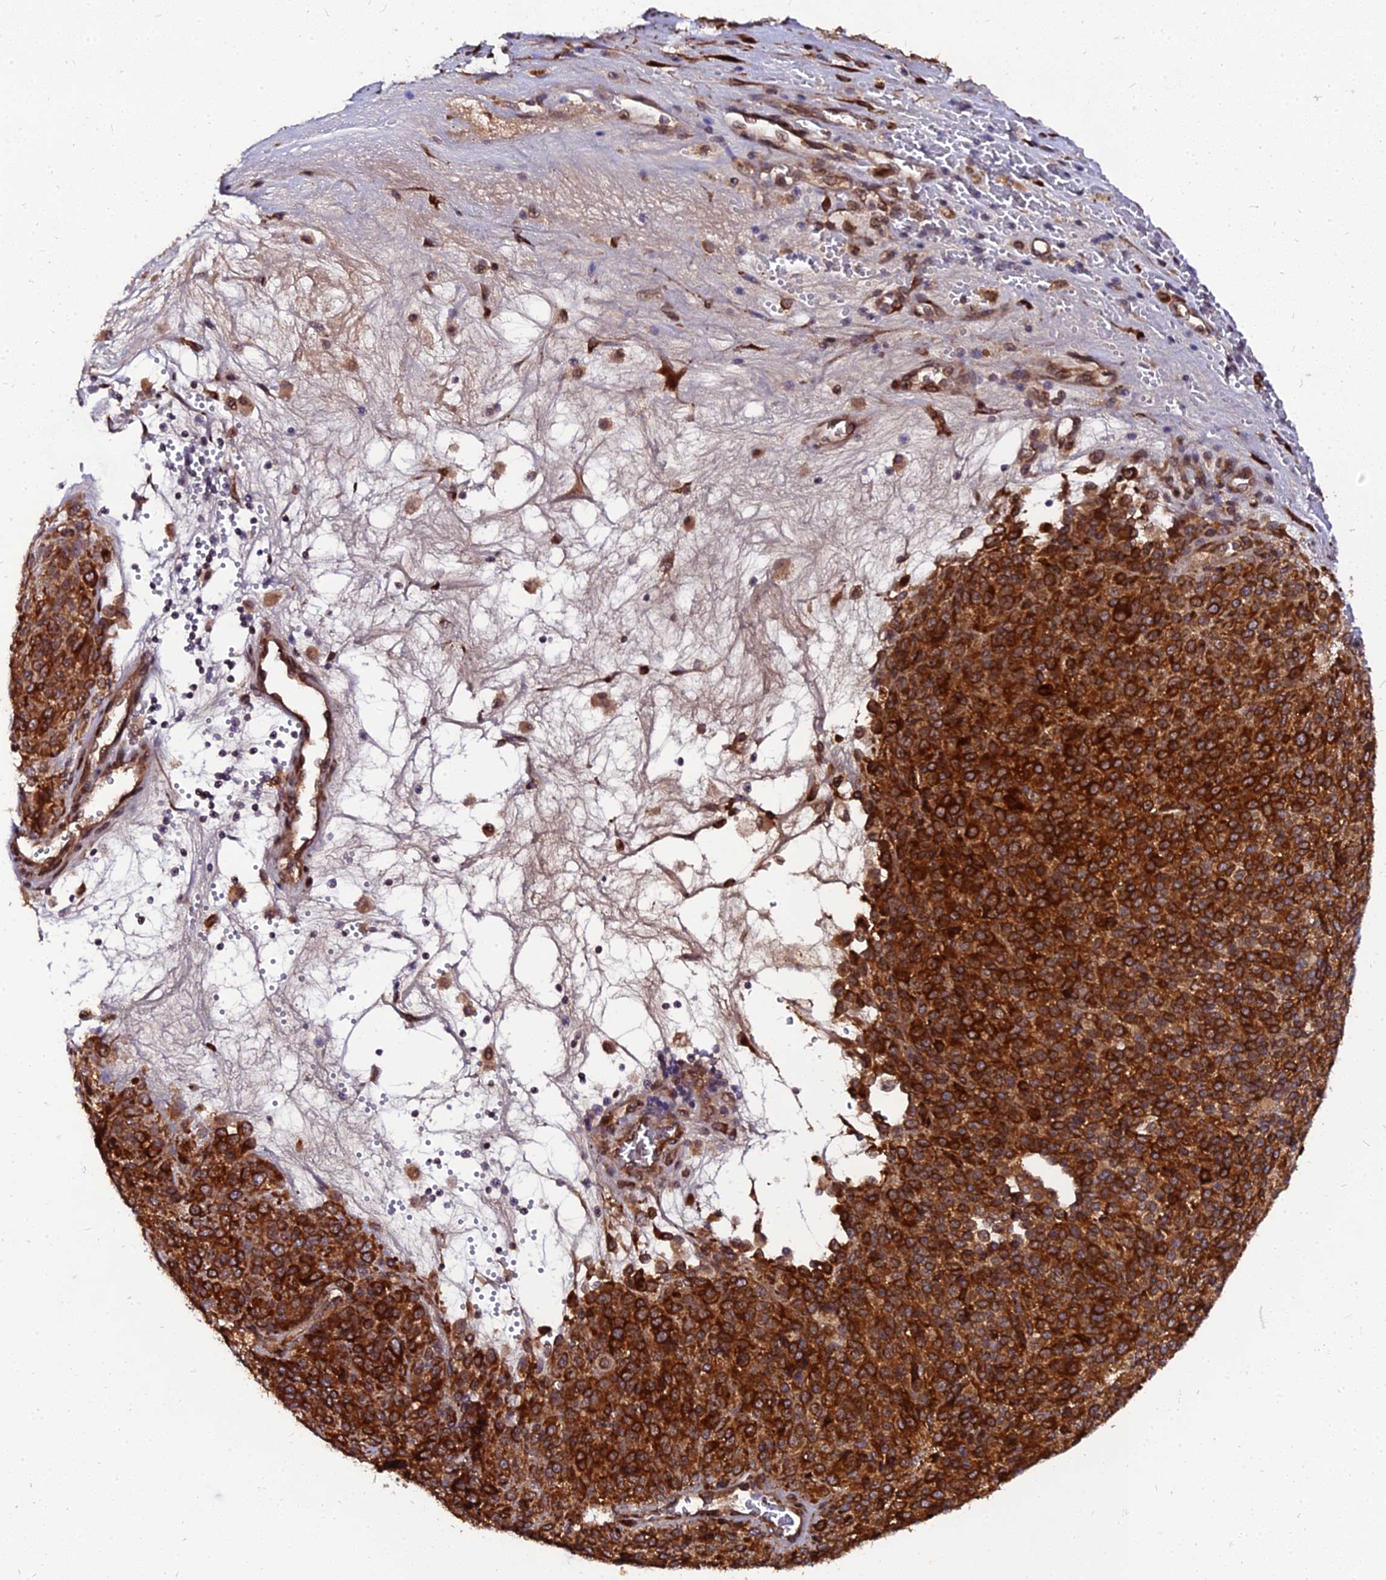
{"staining": {"intensity": "strong", "quantity": ">75%", "location": "cytoplasmic/membranous"}, "tissue": "melanoma", "cell_type": "Tumor cells", "image_type": "cancer", "snomed": [{"axis": "morphology", "description": "Malignant melanoma, Metastatic site"}, {"axis": "topography", "description": "Brain"}], "caption": "A brown stain labels strong cytoplasmic/membranous staining of a protein in melanoma tumor cells.", "gene": "PDE4D", "patient": {"sex": "female", "age": 56}}